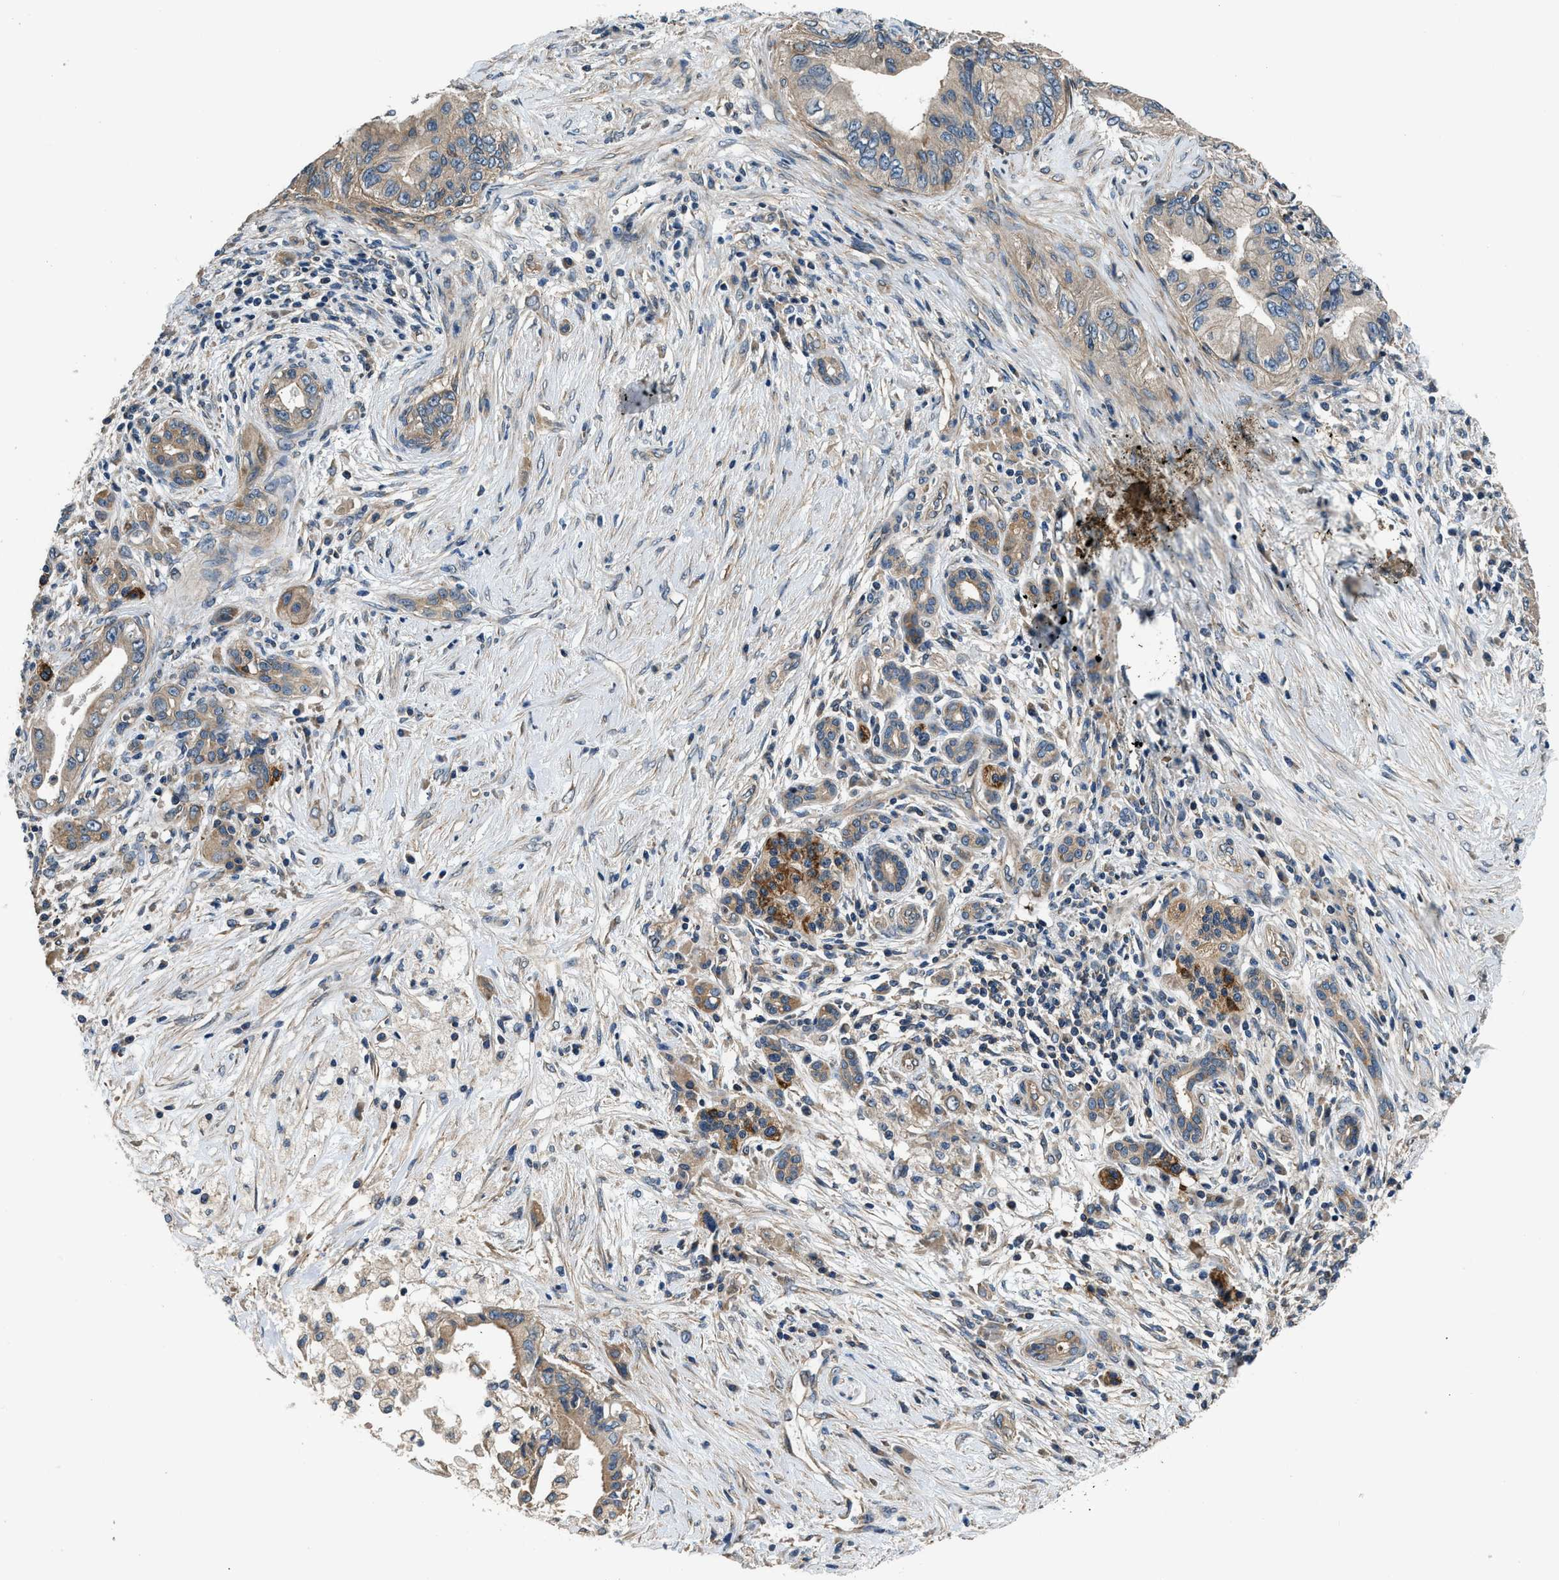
{"staining": {"intensity": "moderate", "quantity": ">75%", "location": "cytoplasmic/membranous"}, "tissue": "pancreatic cancer", "cell_type": "Tumor cells", "image_type": "cancer", "snomed": [{"axis": "morphology", "description": "Adenocarcinoma, NOS"}, {"axis": "topography", "description": "Pancreas"}], "caption": "Protein staining of pancreatic adenocarcinoma tissue exhibits moderate cytoplasmic/membranous expression in approximately >75% of tumor cells. Ihc stains the protein of interest in brown and the nuclei are stained blue.", "gene": "IL3RA", "patient": {"sex": "female", "age": 73}}